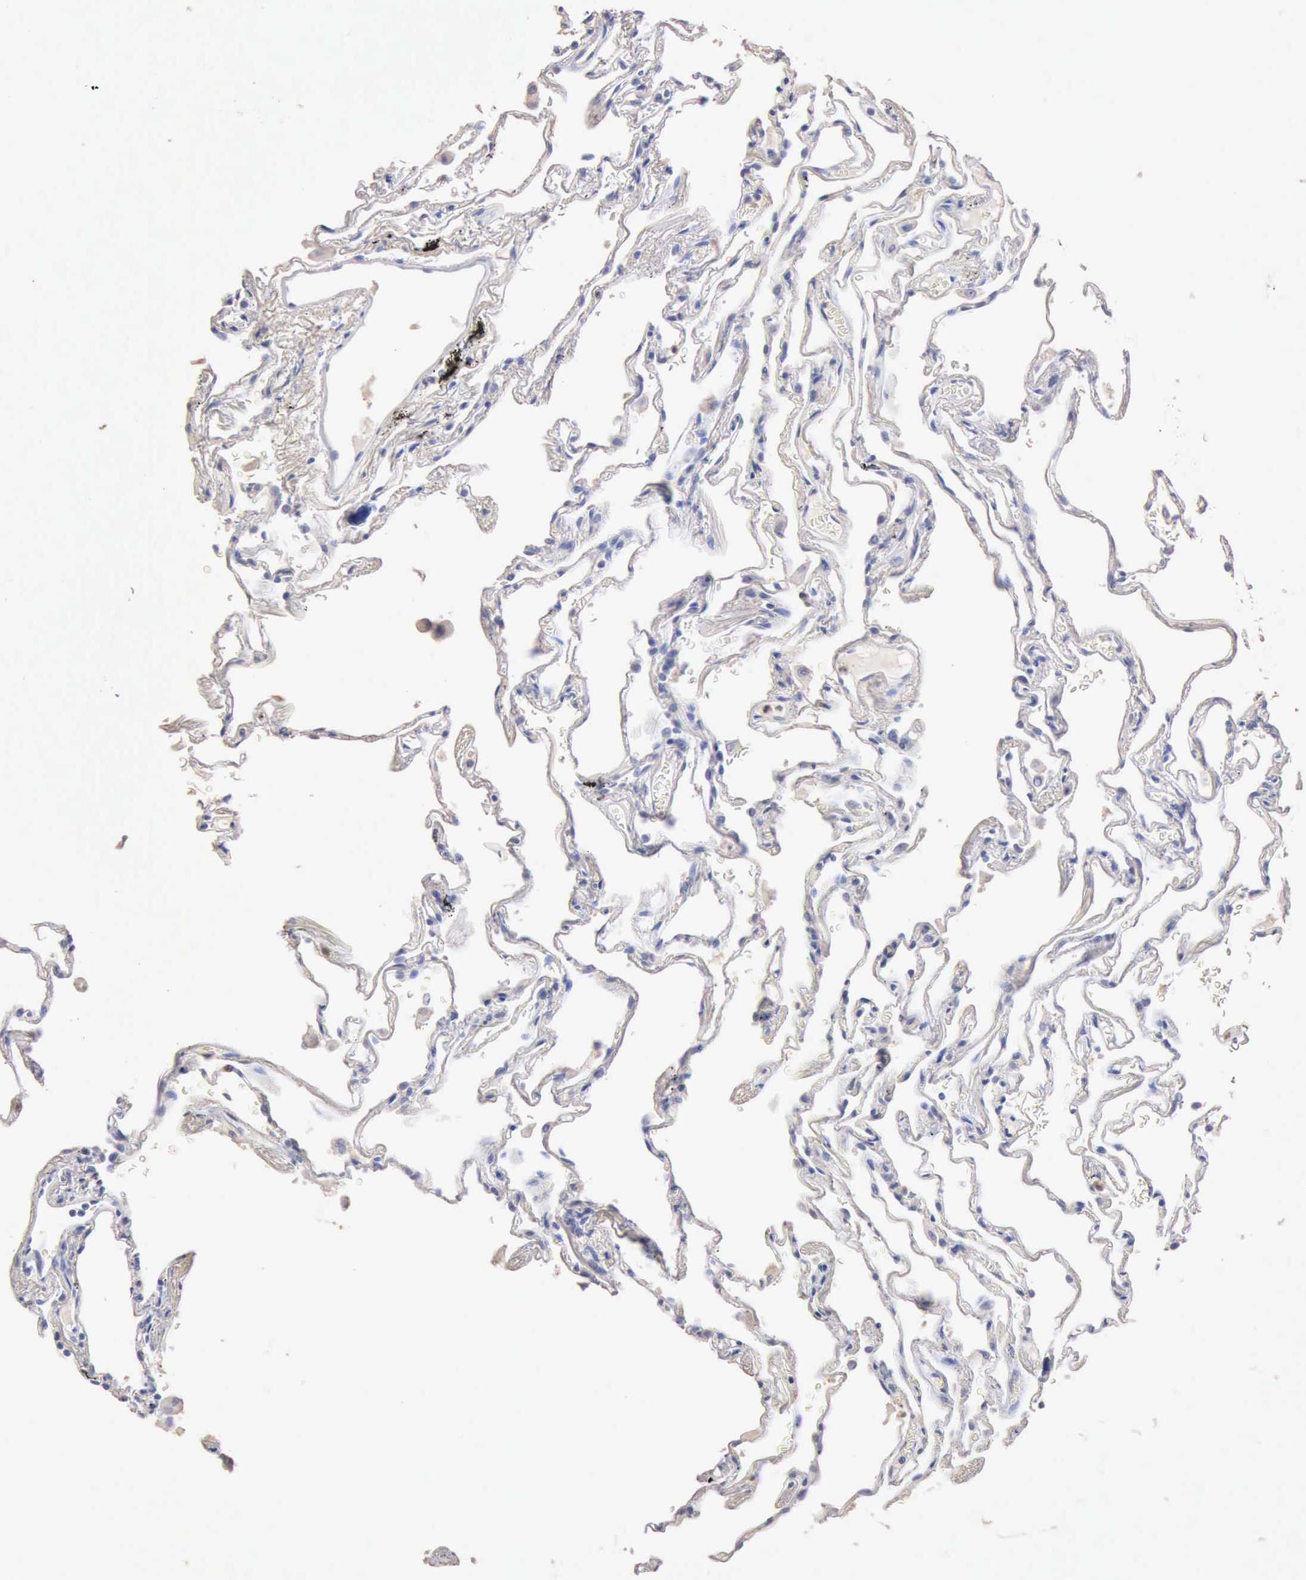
{"staining": {"intensity": "negative", "quantity": "none", "location": "none"}, "tissue": "lung", "cell_type": "Alveolar cells", "image_type": "normal", "snomed": [{"axis": "morphology", "description": "Normal tissue, NOS"}, {"axis": "morphology", "description": "Inflammation, NOS"}, {"axis": "topography", "description": "Lung"}], "caption": "DAB immunohistochemical staining of normal lung exhibits no significant expression in alveolar cells.", "gene": "KRT6B", "patient": {"sex": "male", "age": 69}}